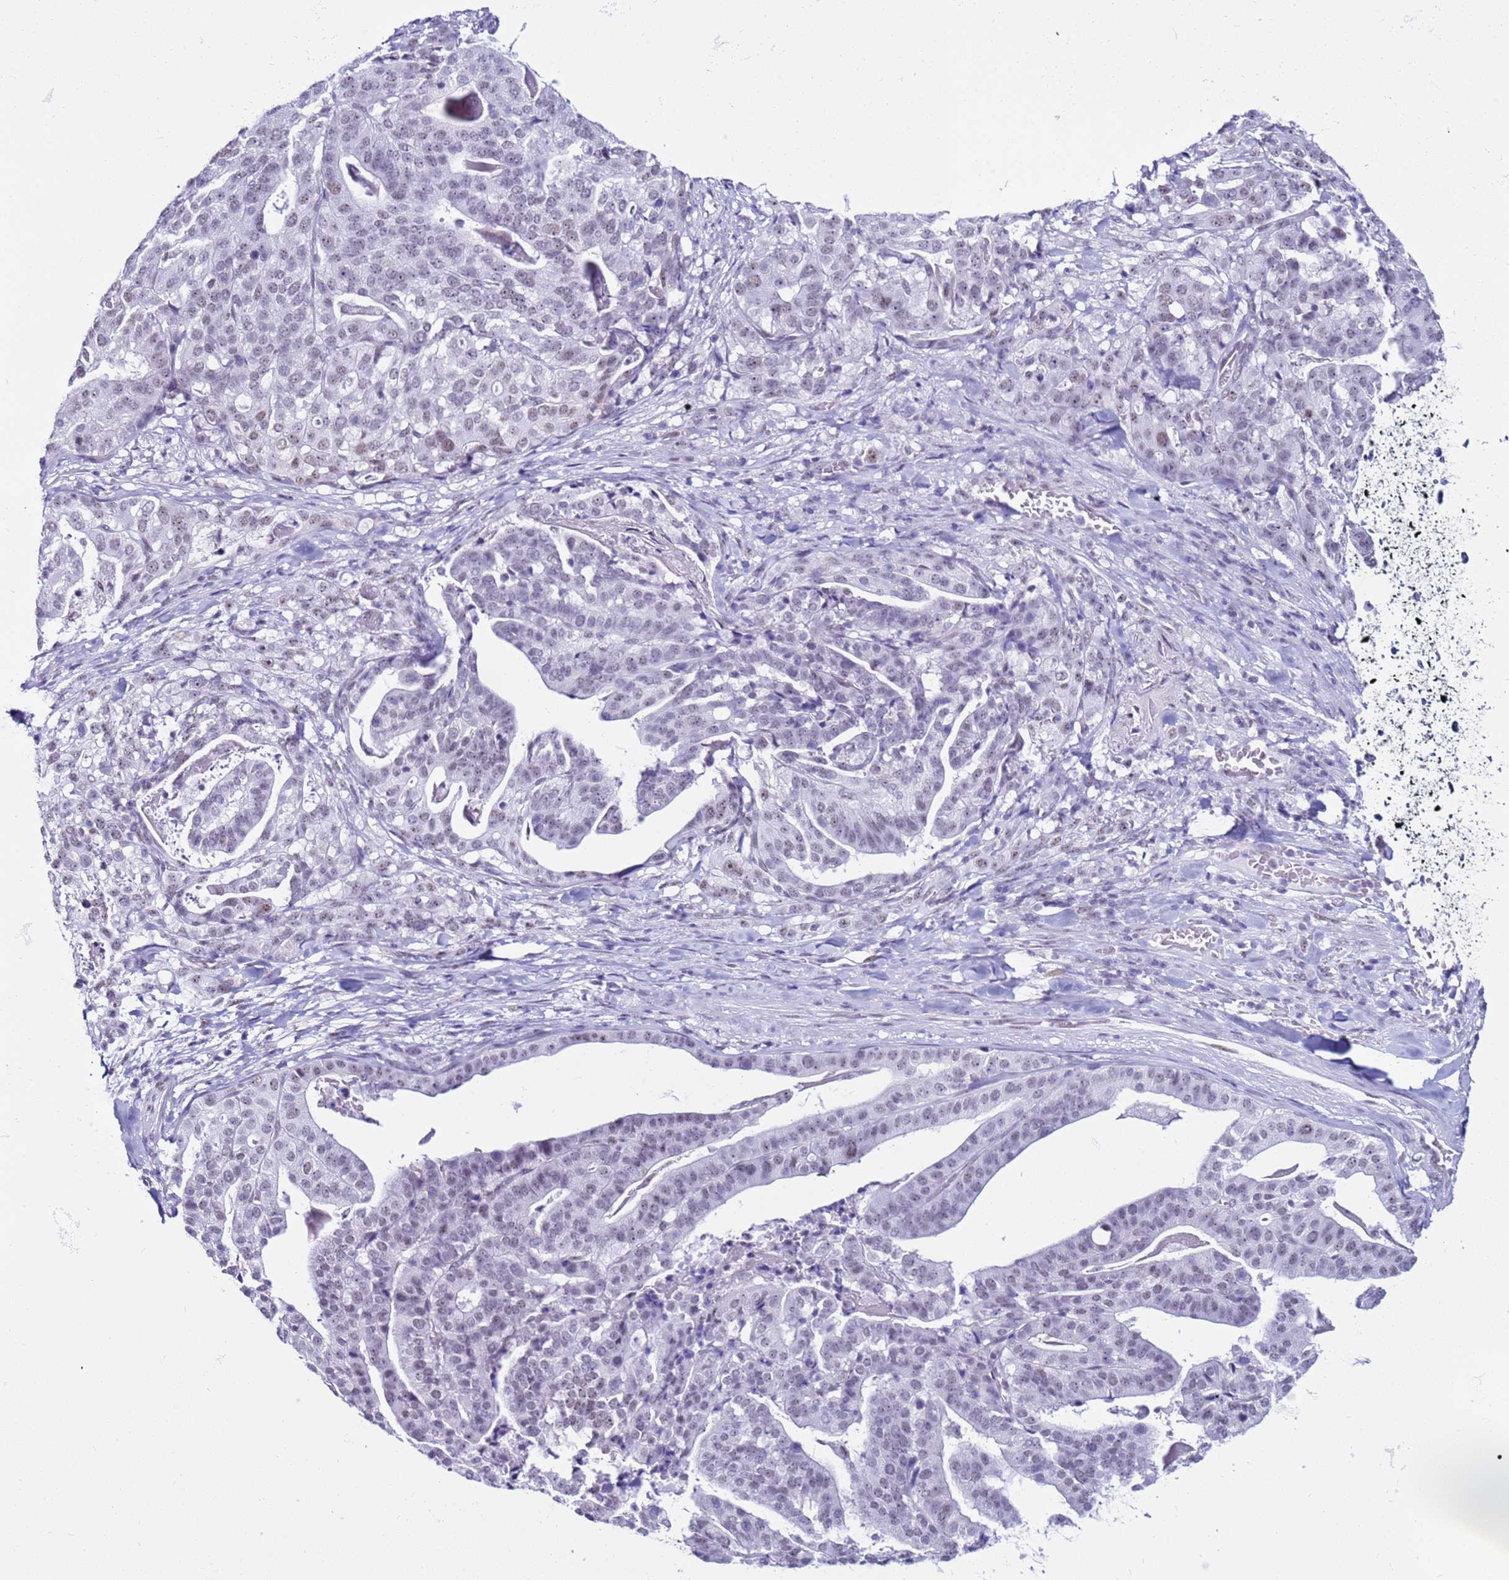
{"staining": {"intensity": "weak", "quantity": "25%-75%", "location": "nuclear"}, "tissue": "stomach cancer", "cell_type": "Tumor cells", "image_type": "cancer", "snomed": [{"axis": "morphology", "description": "Adenocarcinoma, NOS"}, {"axis": "topography", "description": "Stomach"}], "caption": "About 25%-75% of tumor cells in human stomach cancer demonstrate weak nuclear protein staining as visualized by brown immunohistochemical staining.", "gene": "DHX15", "patient": {"sex": "male", "age": 48}}